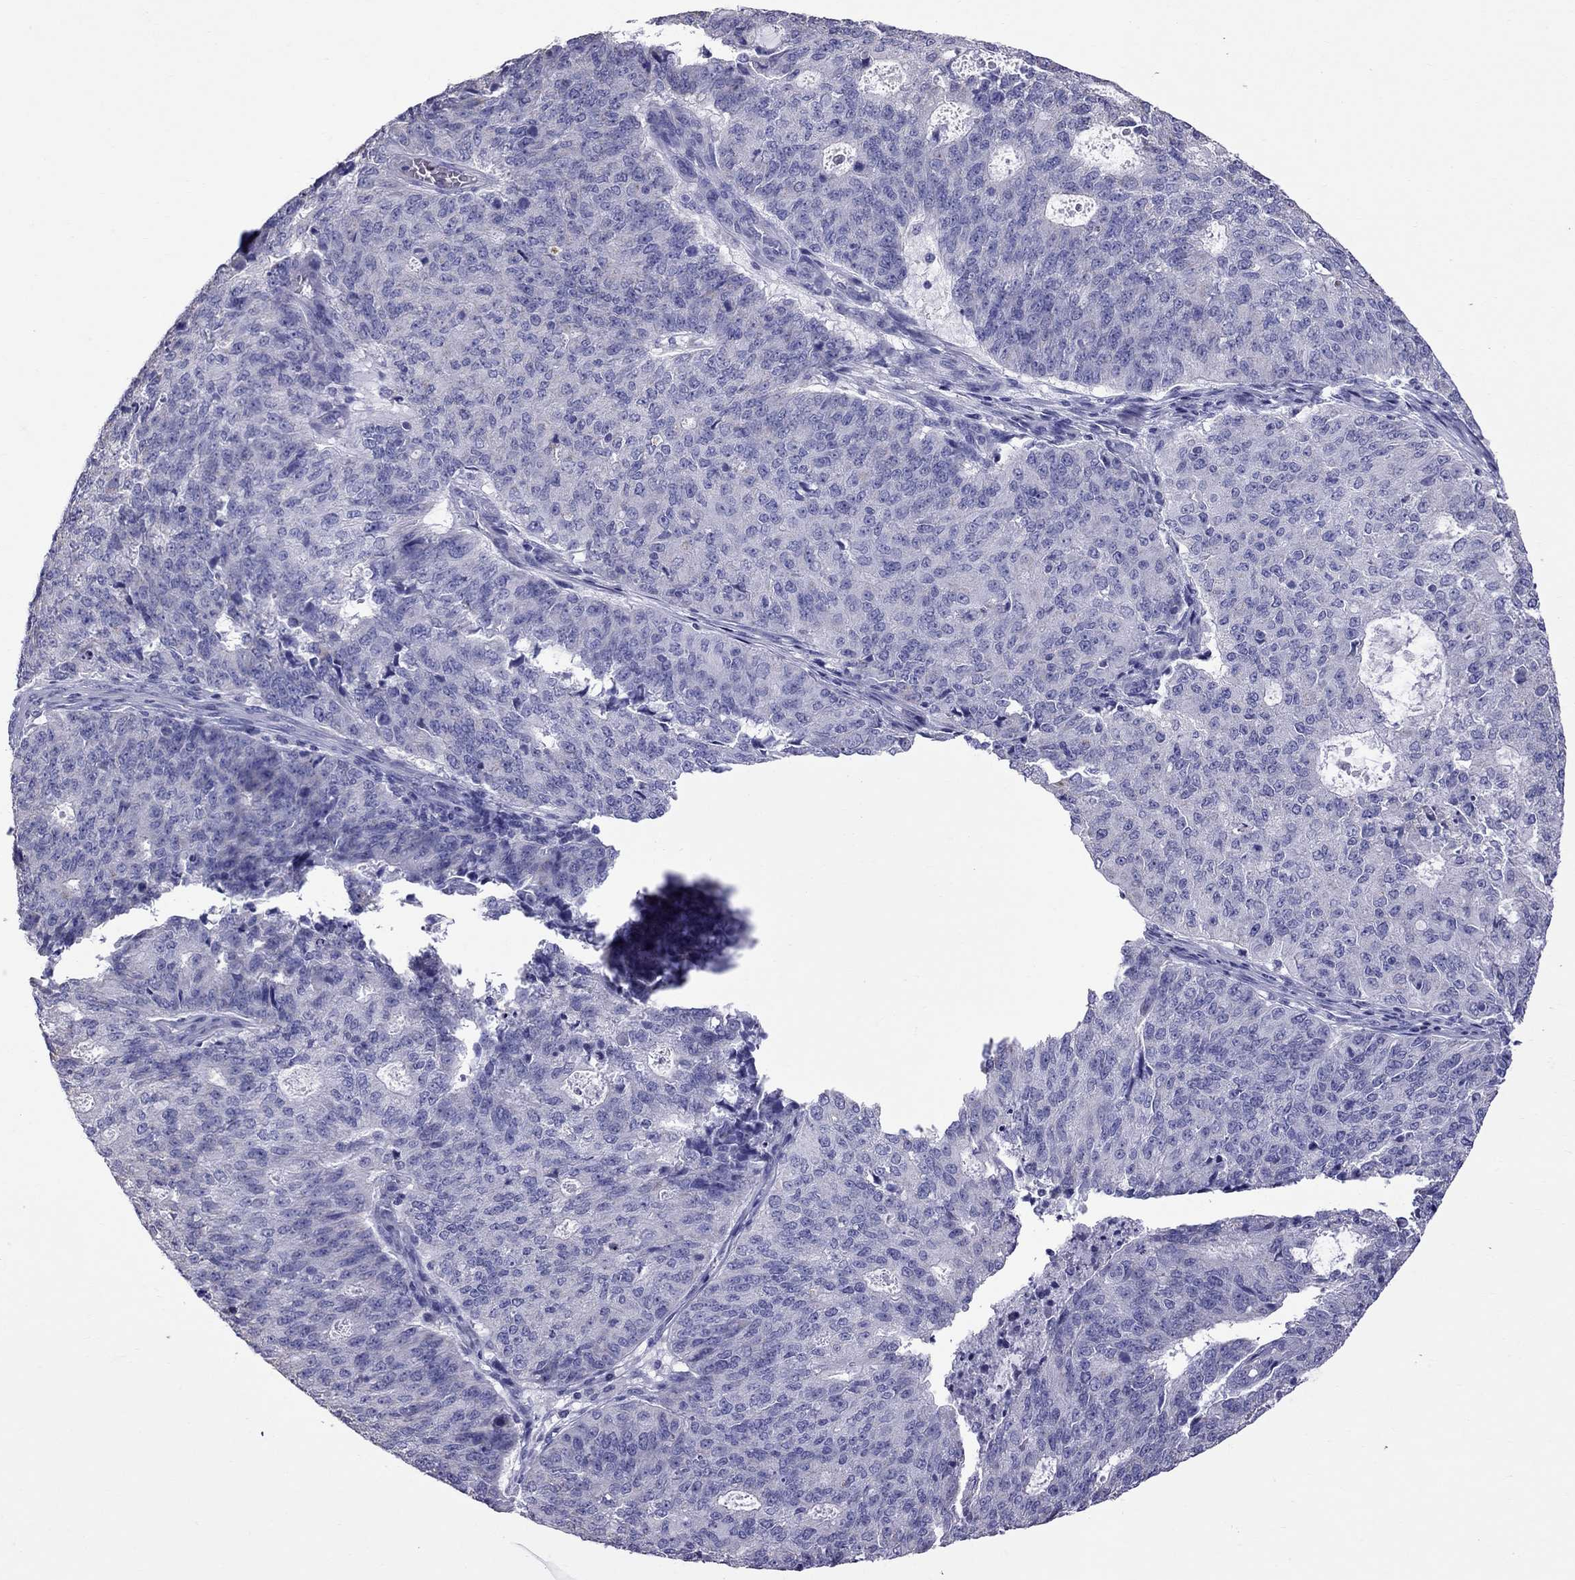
{"staining": {"intensity": "negative", "quantity": "none", "location": "none"}, "tissue": "endometrial cancer", "cell_type": "Tumor cells", "image_type": "cancer", "snomed": [{"axis": "morphology", "description": "Adenocarcinoma, NOS"}, {"axis": "topography", "description": "Endometrium"}], "caption": "This is an immunohistochemistry photomicrograph of human endometrial cancer (adenocarcinoma). There is no expression in tumor cells.", "gene": "TTLL13", "patient": {"sex": "female", "age": 82}}